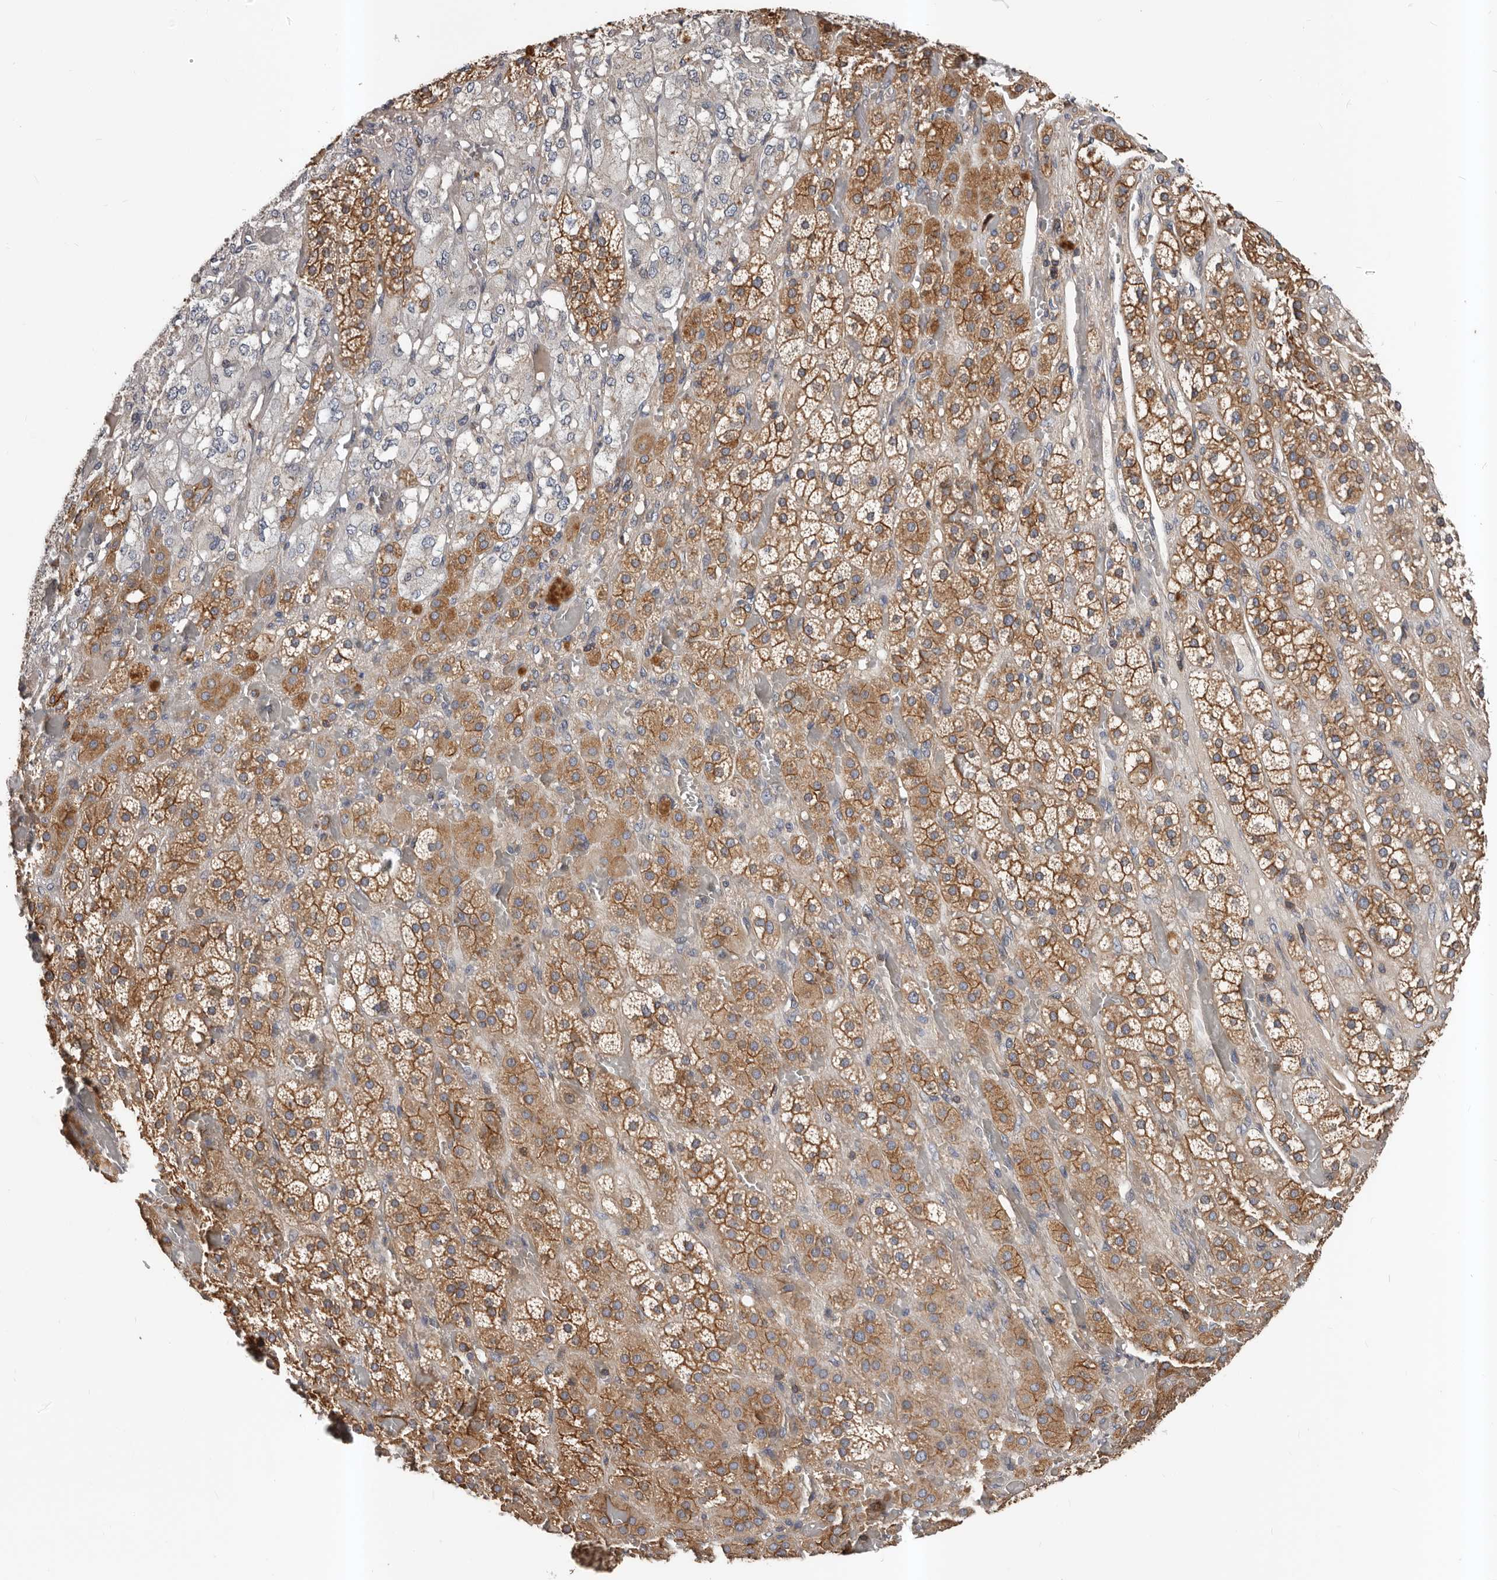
{"staining": {"intensity": "strong", "quantity": ">75%", "location": "cytoplasmic/membranous"}, "tissue": "adrenal gland", "cell_type": "Glandular cells", "image_type": "normal", "snomed": [{"axis": "morphology", "description": "Normal tissue, NOS"}, {"axis": "topography", "description": "Adrenal gland"}], "caption": "High-power microscopy captured an immunohistochemistry (IHC) histopathology image of normal adrenal gland, revealing strong cytoplasmic/membranous expression in about >75% of glandular cells. (DAB IHC with brightfield microscopy, high magnification).", "gene": "PNRC2", "patient": {"sex": "female", "age": 59}}